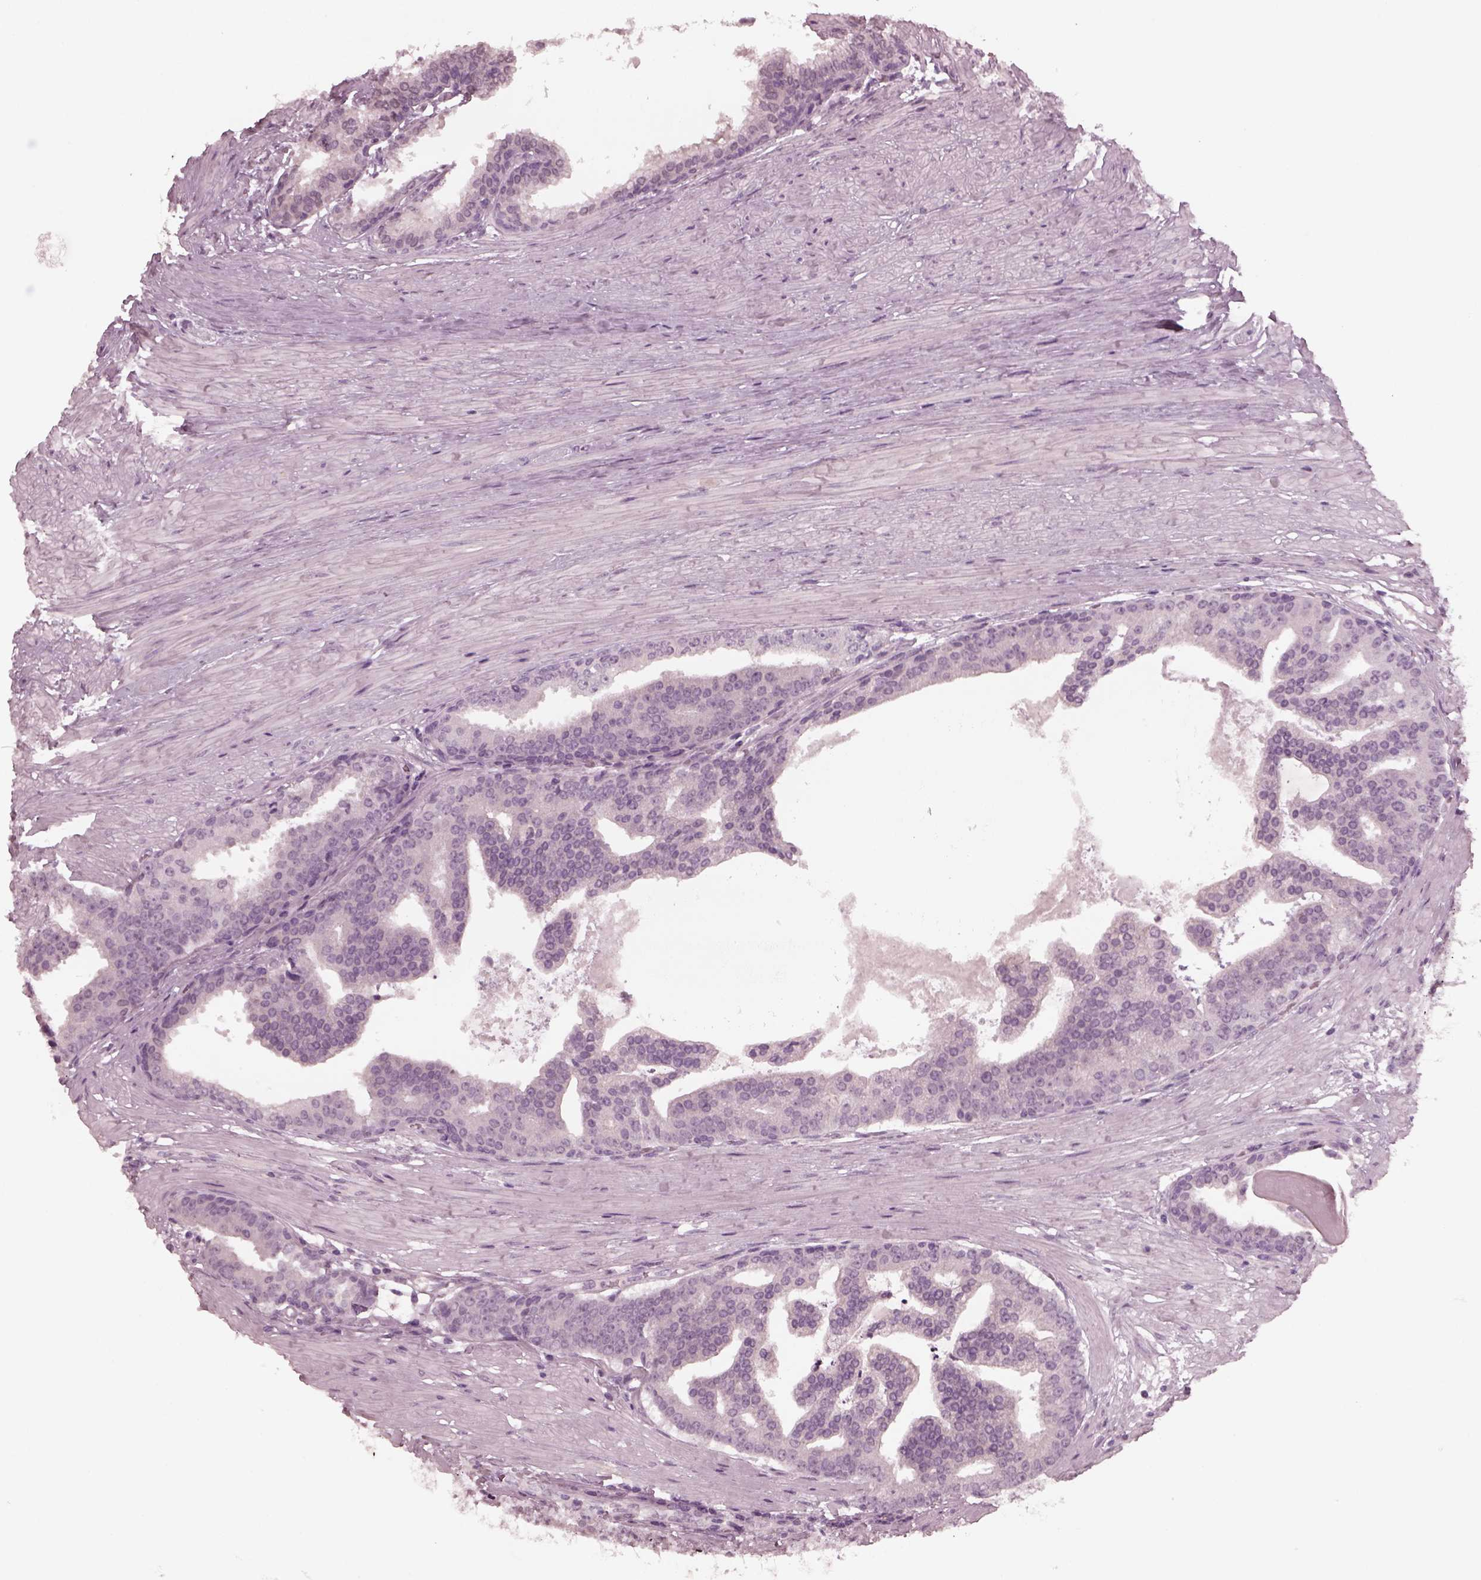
{"staining": {"intensity": "negative", "quantity": "none", "location": "none"}, "tissue": "prostate cancer", "cell_type": "Tumor cells", "image_type": "cancer", "snomed": [{"axis": "morphology", "description": "Adenocarcinoma, NOS"}, {"axis": "topography", "description": "Prostate and seminal vesicle, NOS"}, {"axis": "topography", "description": "Prostate"}], "caption": "This is an immunohistochemistry image of prostate cancer (adenocarcinoma). There is no positivity in tumor cells.", "gene": "YY2", "patient": {"sex": "male", "age": 44}}